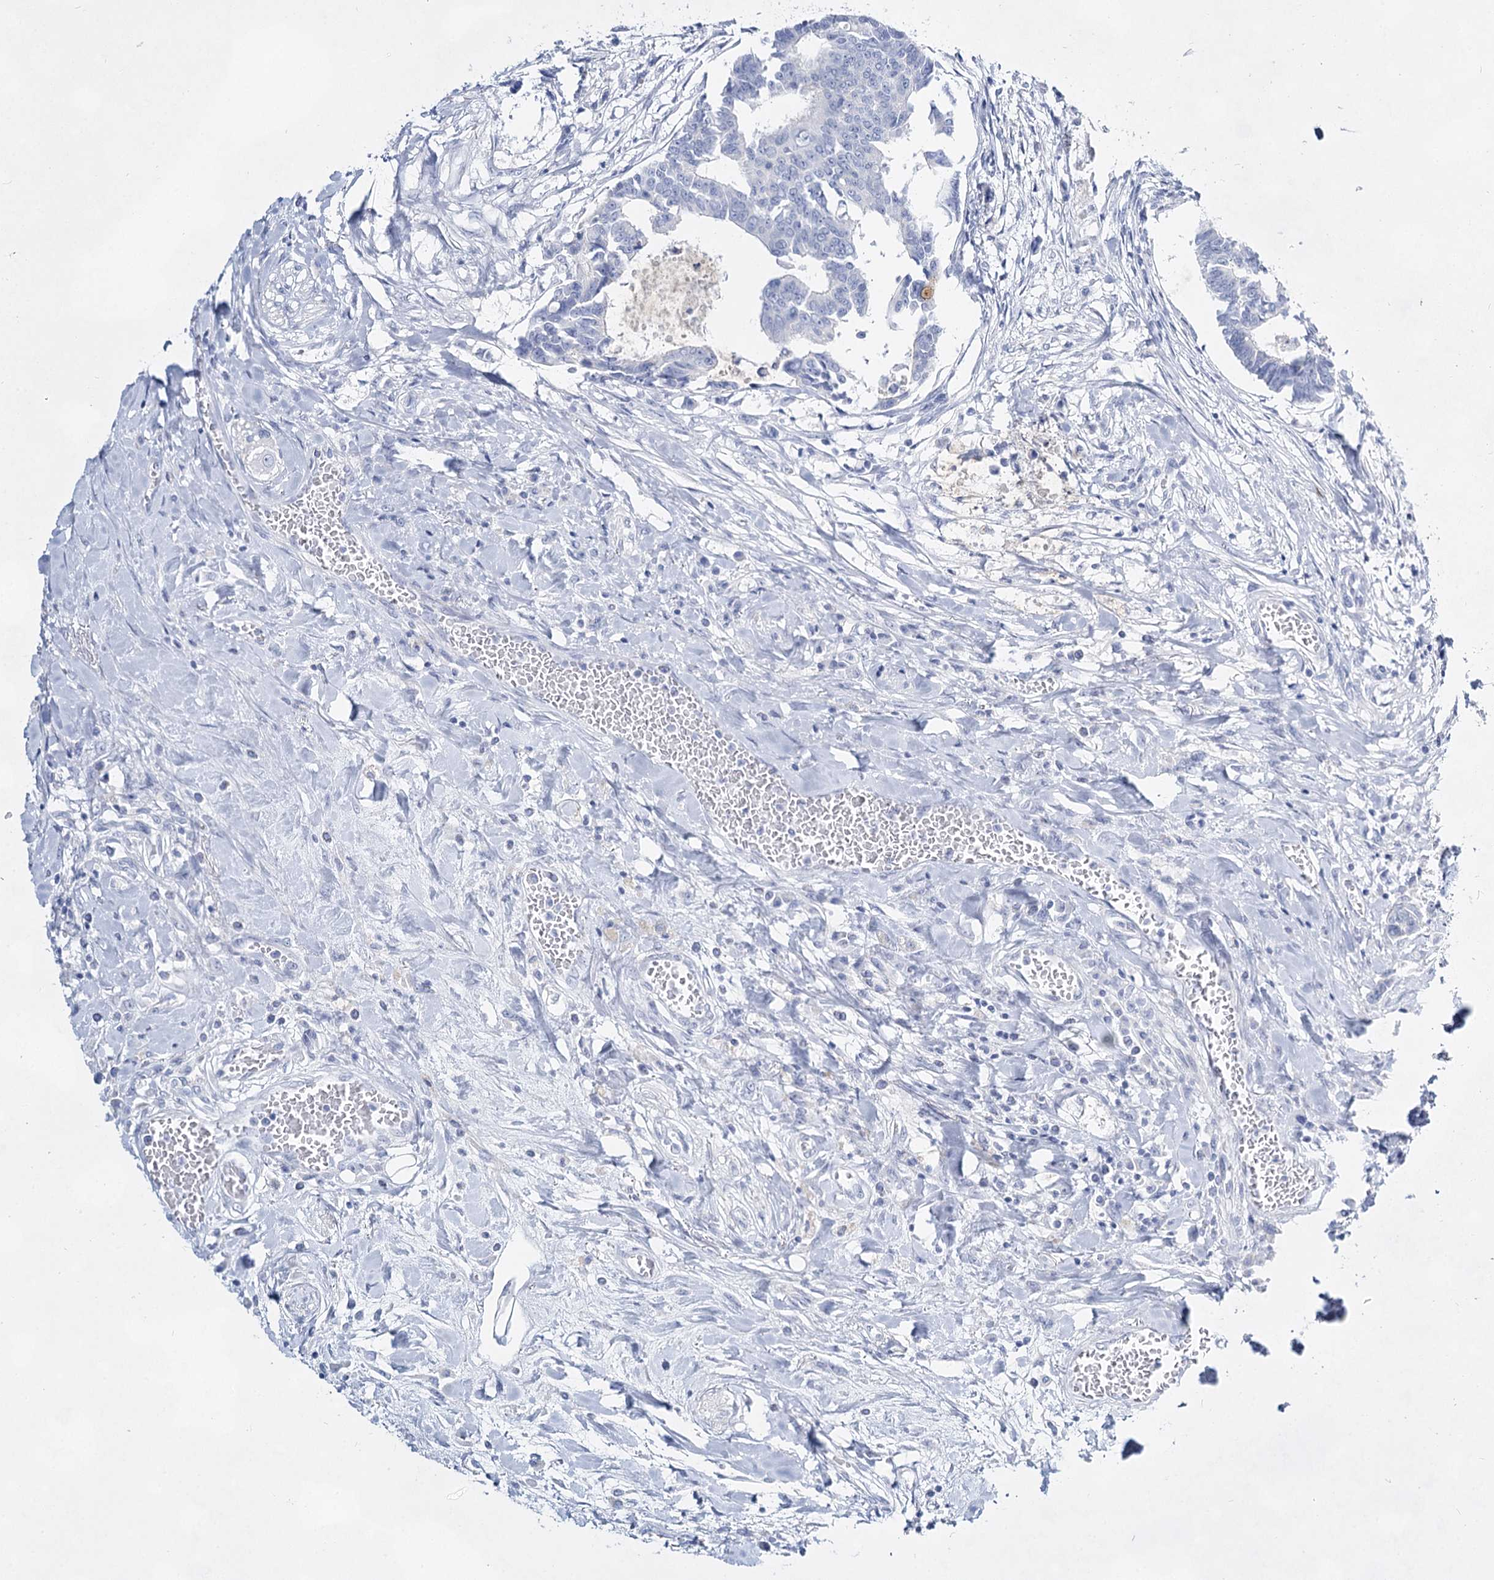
{"staining": {"intensity": "negative", "quantity": "none", "location": "none"}, "tissue": "colorectal cancer", "cell_type": "Tumor cells", "image_type": "cancer", "snomed": [{"axis": "morphology", "description": "Adenocarcinoma, NOS"}, {"axis": "topography", "description": "Rectum"}], "caption": "A histopathology image of human colorectal cancer is negative for staining in tumor cells.", "gene": "SLC17A2", "patient": {"sex": "female", "age": 65}}